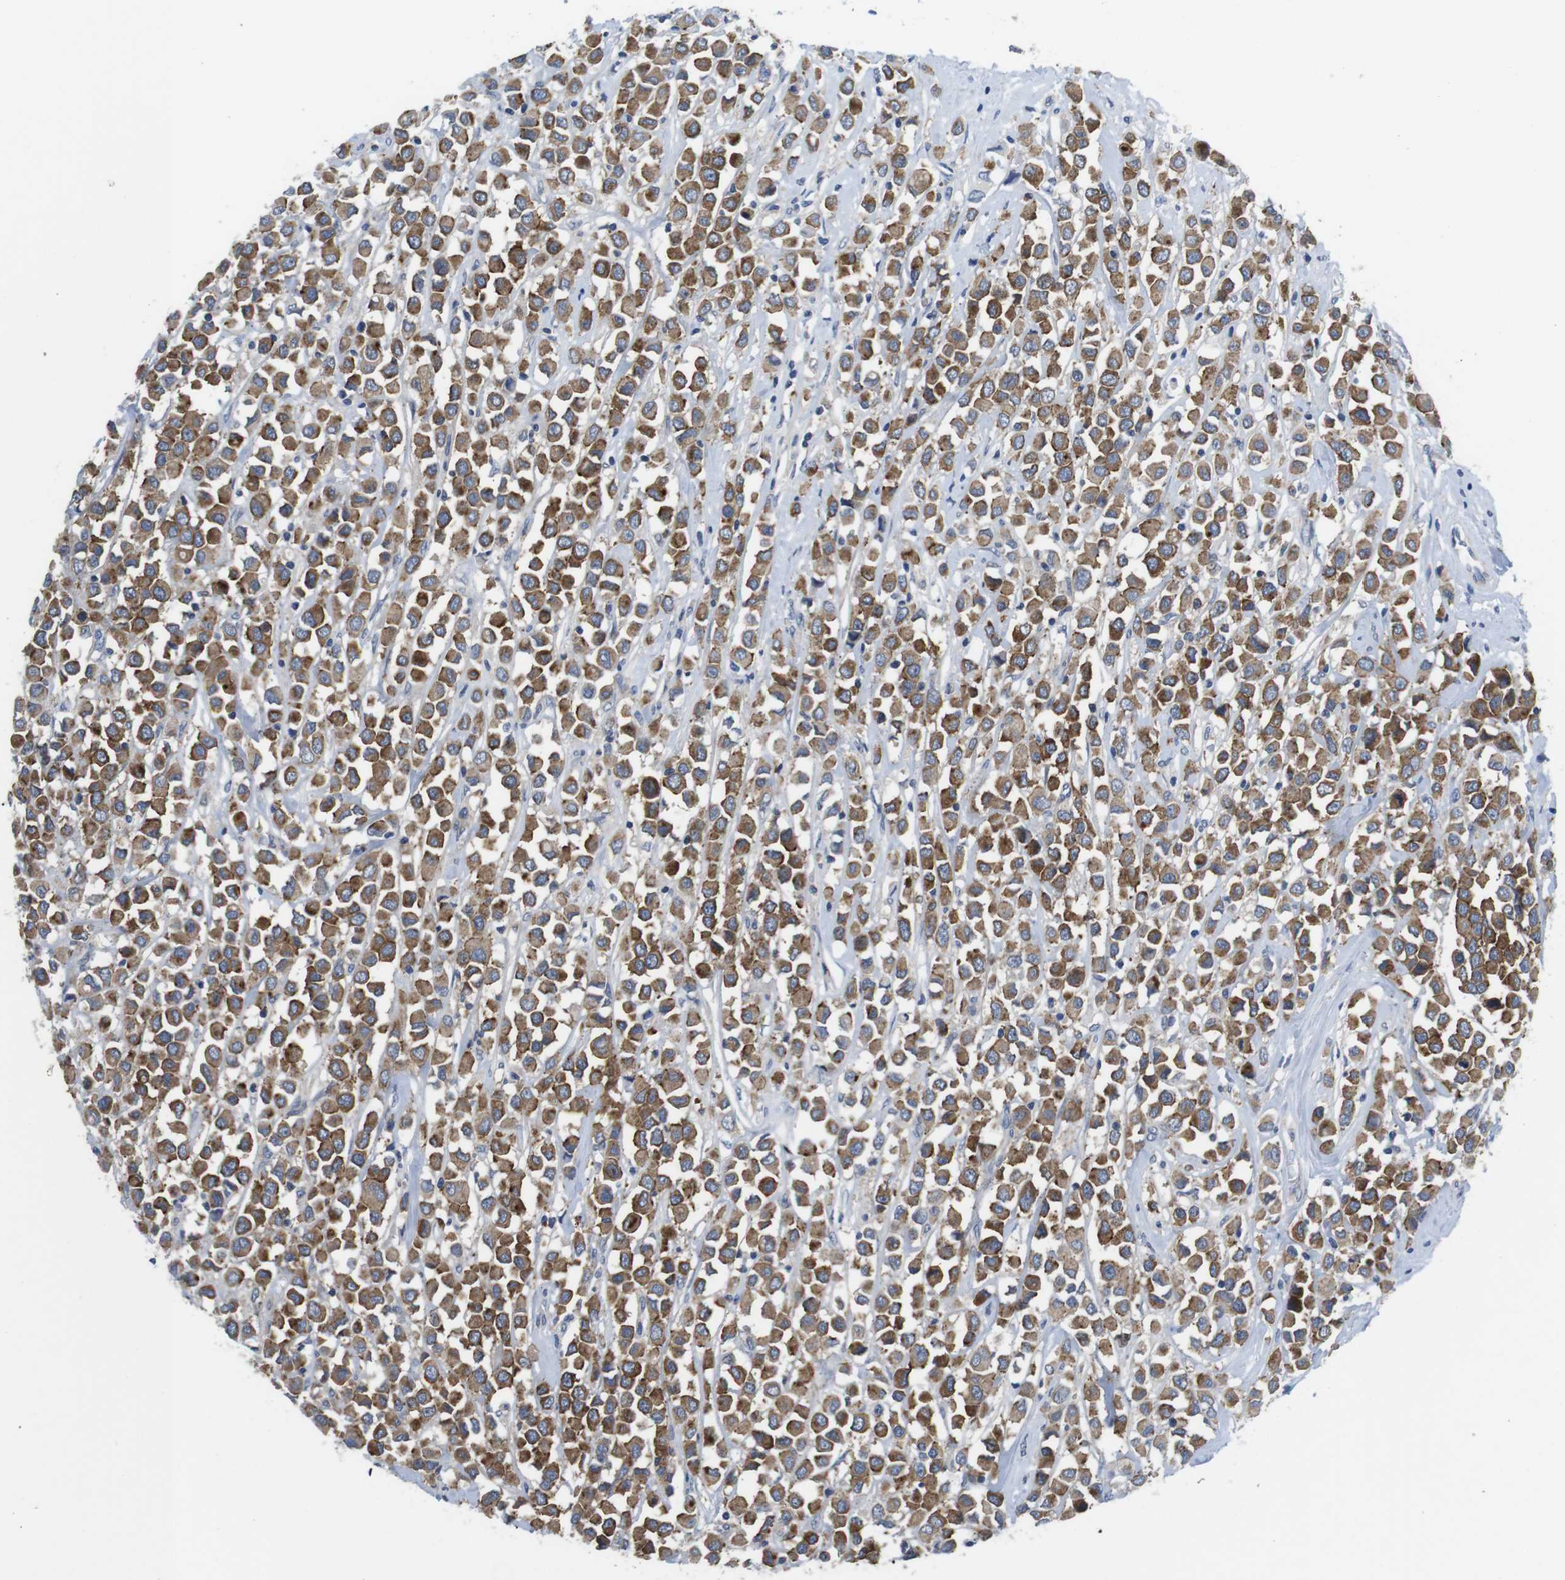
{"staining": {"intensity": "strong", "quantity": ">75%", "location": "cytoplasmic/membranous"}, "tissue": "breast cancer", "cell_type": "Tumor cells", "image_type": "cancer", "snomed": [{"axis": "morphology", "description": "Duct carcinoma"}, {"axis": "topography", "description": "Breast"}], "caption": "High-power microscopy captured an immunohistochemistry micrograph of breast intraductal carcinoma, revealing strong cytoplasmic/membranous expression in about >75% of tumor cells. (Stains: DAB (3,3'-diaminobenzidine) in brown, nuclei in blue, Microscopy: brightfield microscopy at high magnification).", "gene": "SCRIB", "patient": {"sex": "female", "age": 61}}